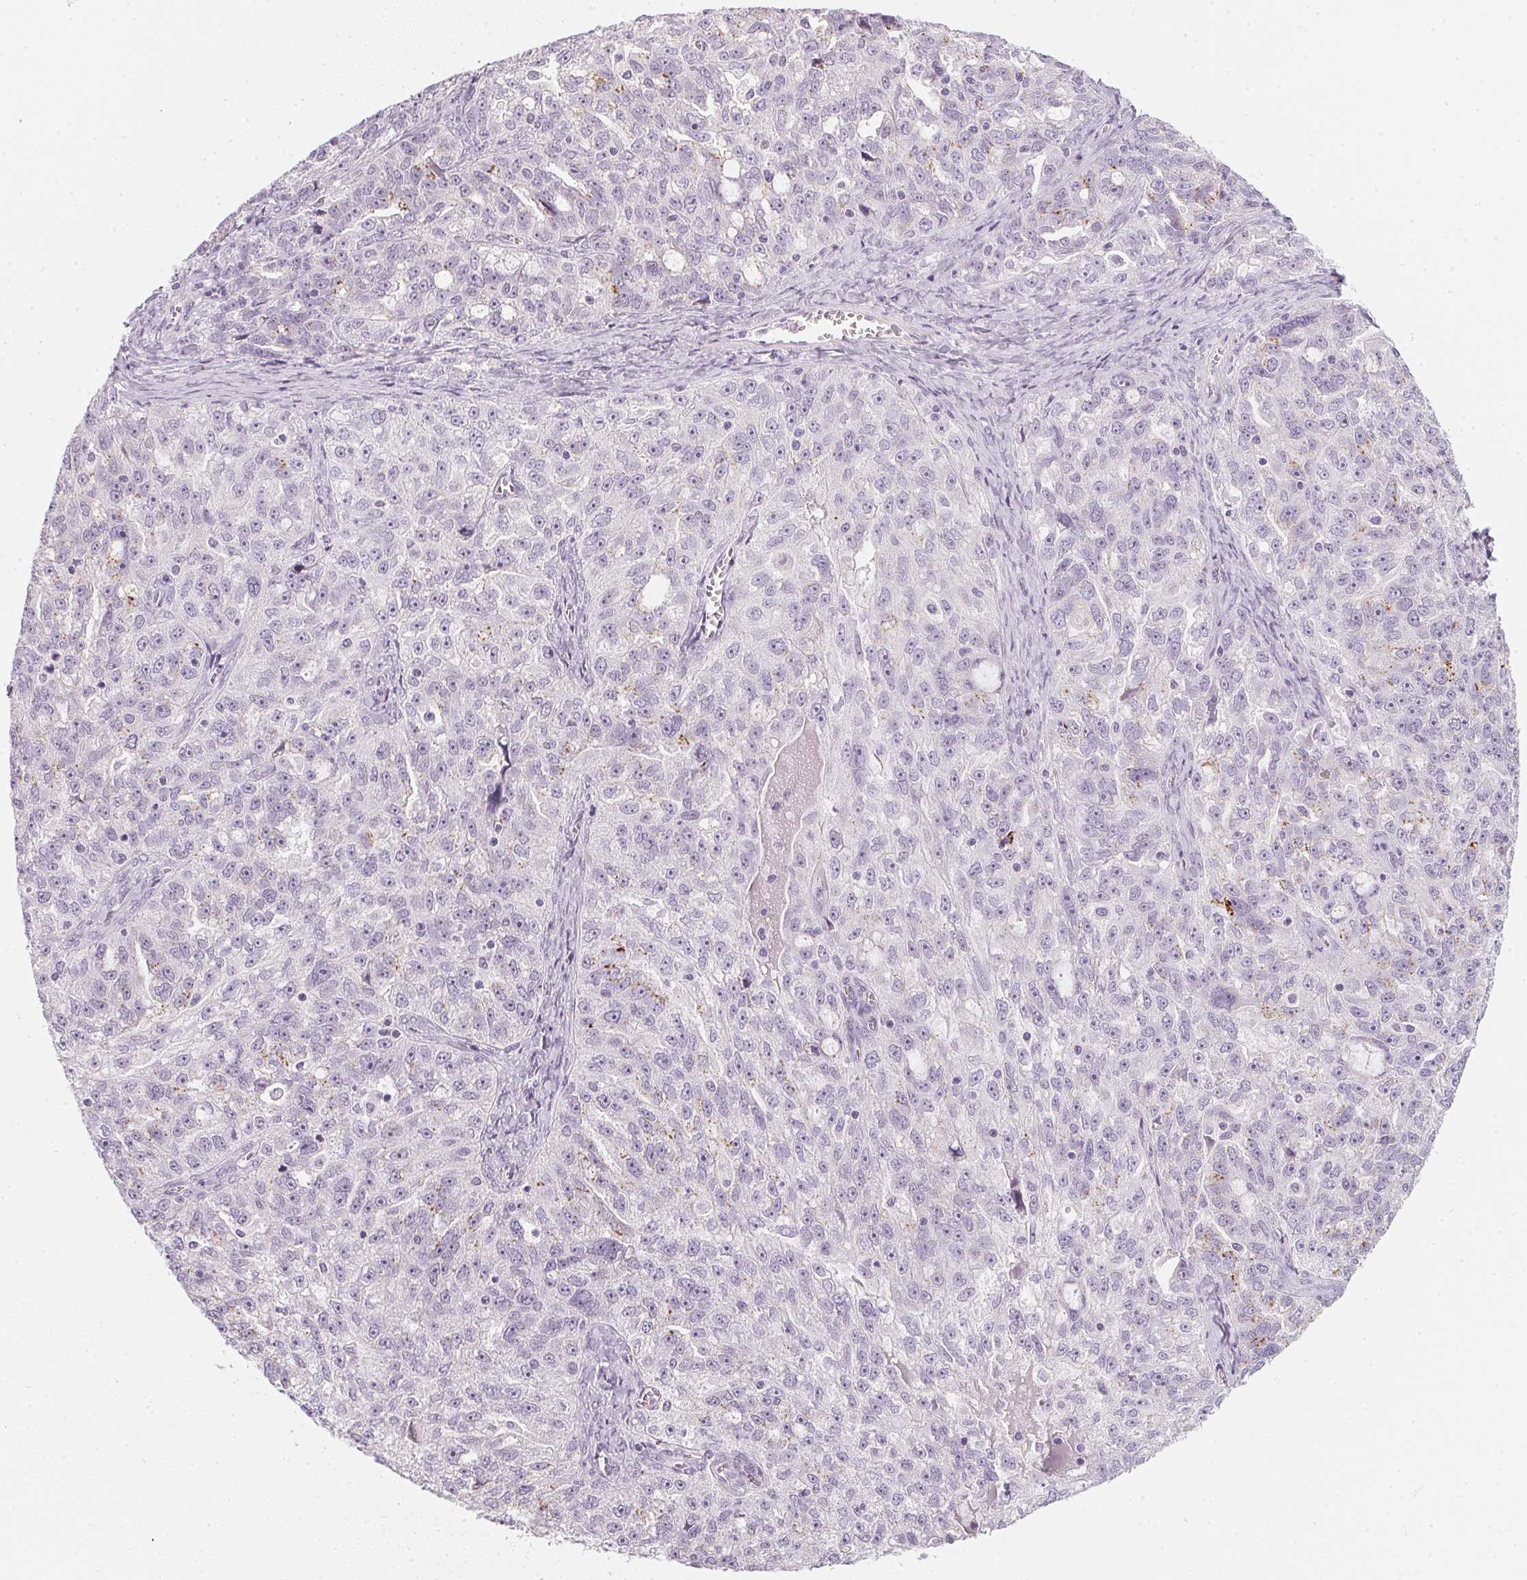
{"staining": {"intensity": "negative", "quantity": "none", "location": "none"}, "tissue": "ovarian cancer", "cell_type": "Tumor cells", "image_type": "cancer", "snomed": [{"axis": "morphology", "description": "Cystadenocarcinoma, serous, NOS"}, {"axis": "topography", "description": "Ovary"}], "caption": "DAB (3,3'-diaminobenzidine) immunohistochemical staining of human ovarian serous cystadenocarcinoma shows no significant positivity in tumor cells.", "gene": "CHST4", "patient": {"sex": "female", "age": 51}}